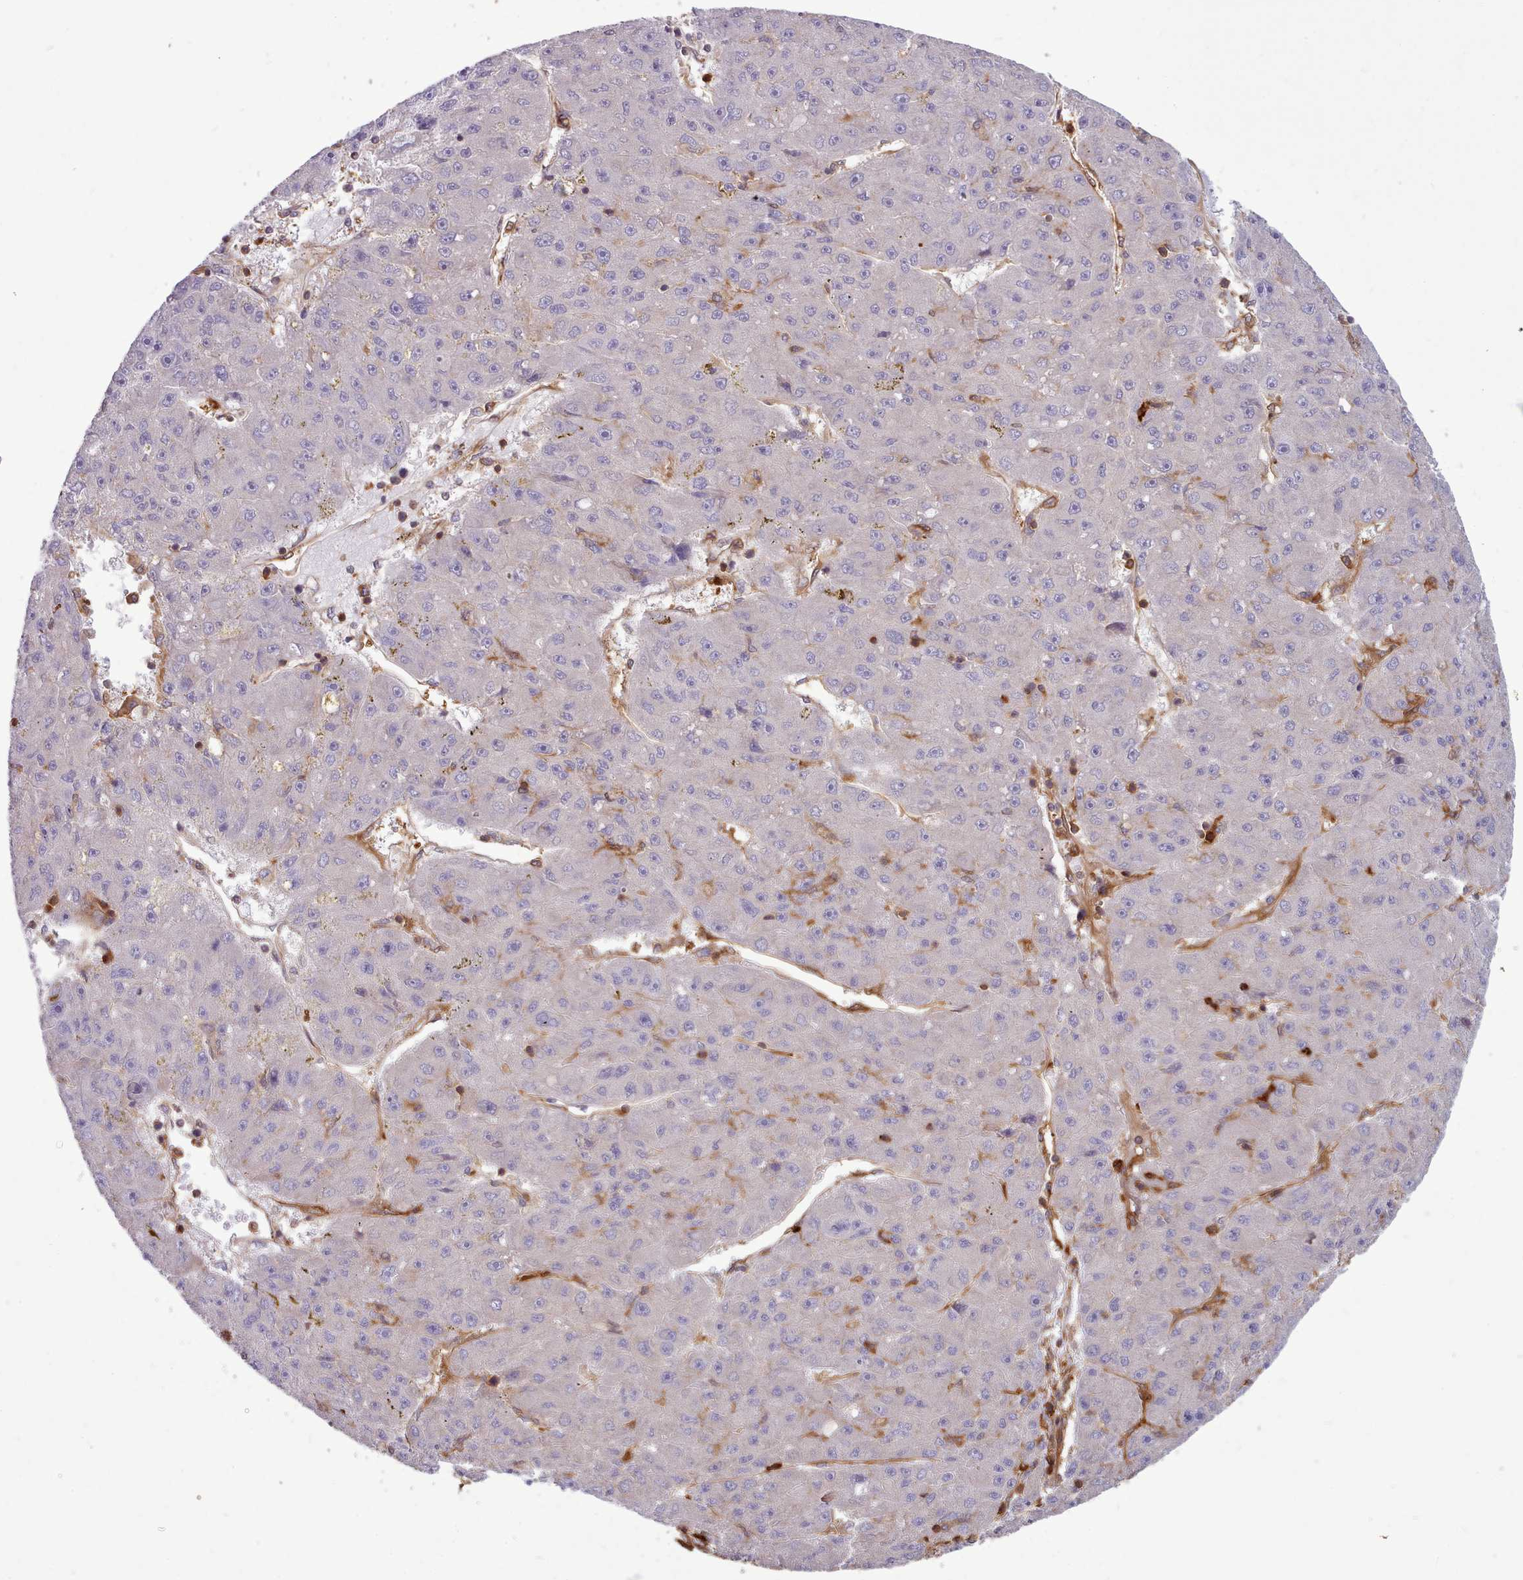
{"staining": {"intensity": "negative", "quantity": "none", "location": "none"}, "tissue": "liver cancer", "cell_type": "Tumor cells", "image_type": "cancer", "snomed": [{"axis": "morphology", "description": "Carcinoma, Hepatocellular, NOS"}, {"axis": "topography", "description": "Liver"}], "caption": "This is an immunohistochemistry (IHC) histopathology image of human hepatocellular carcinoma (liver). There is no staining in tumor cells.", "gene": "SLC4A9", "patient": {"sex": "male", "age": 67}}